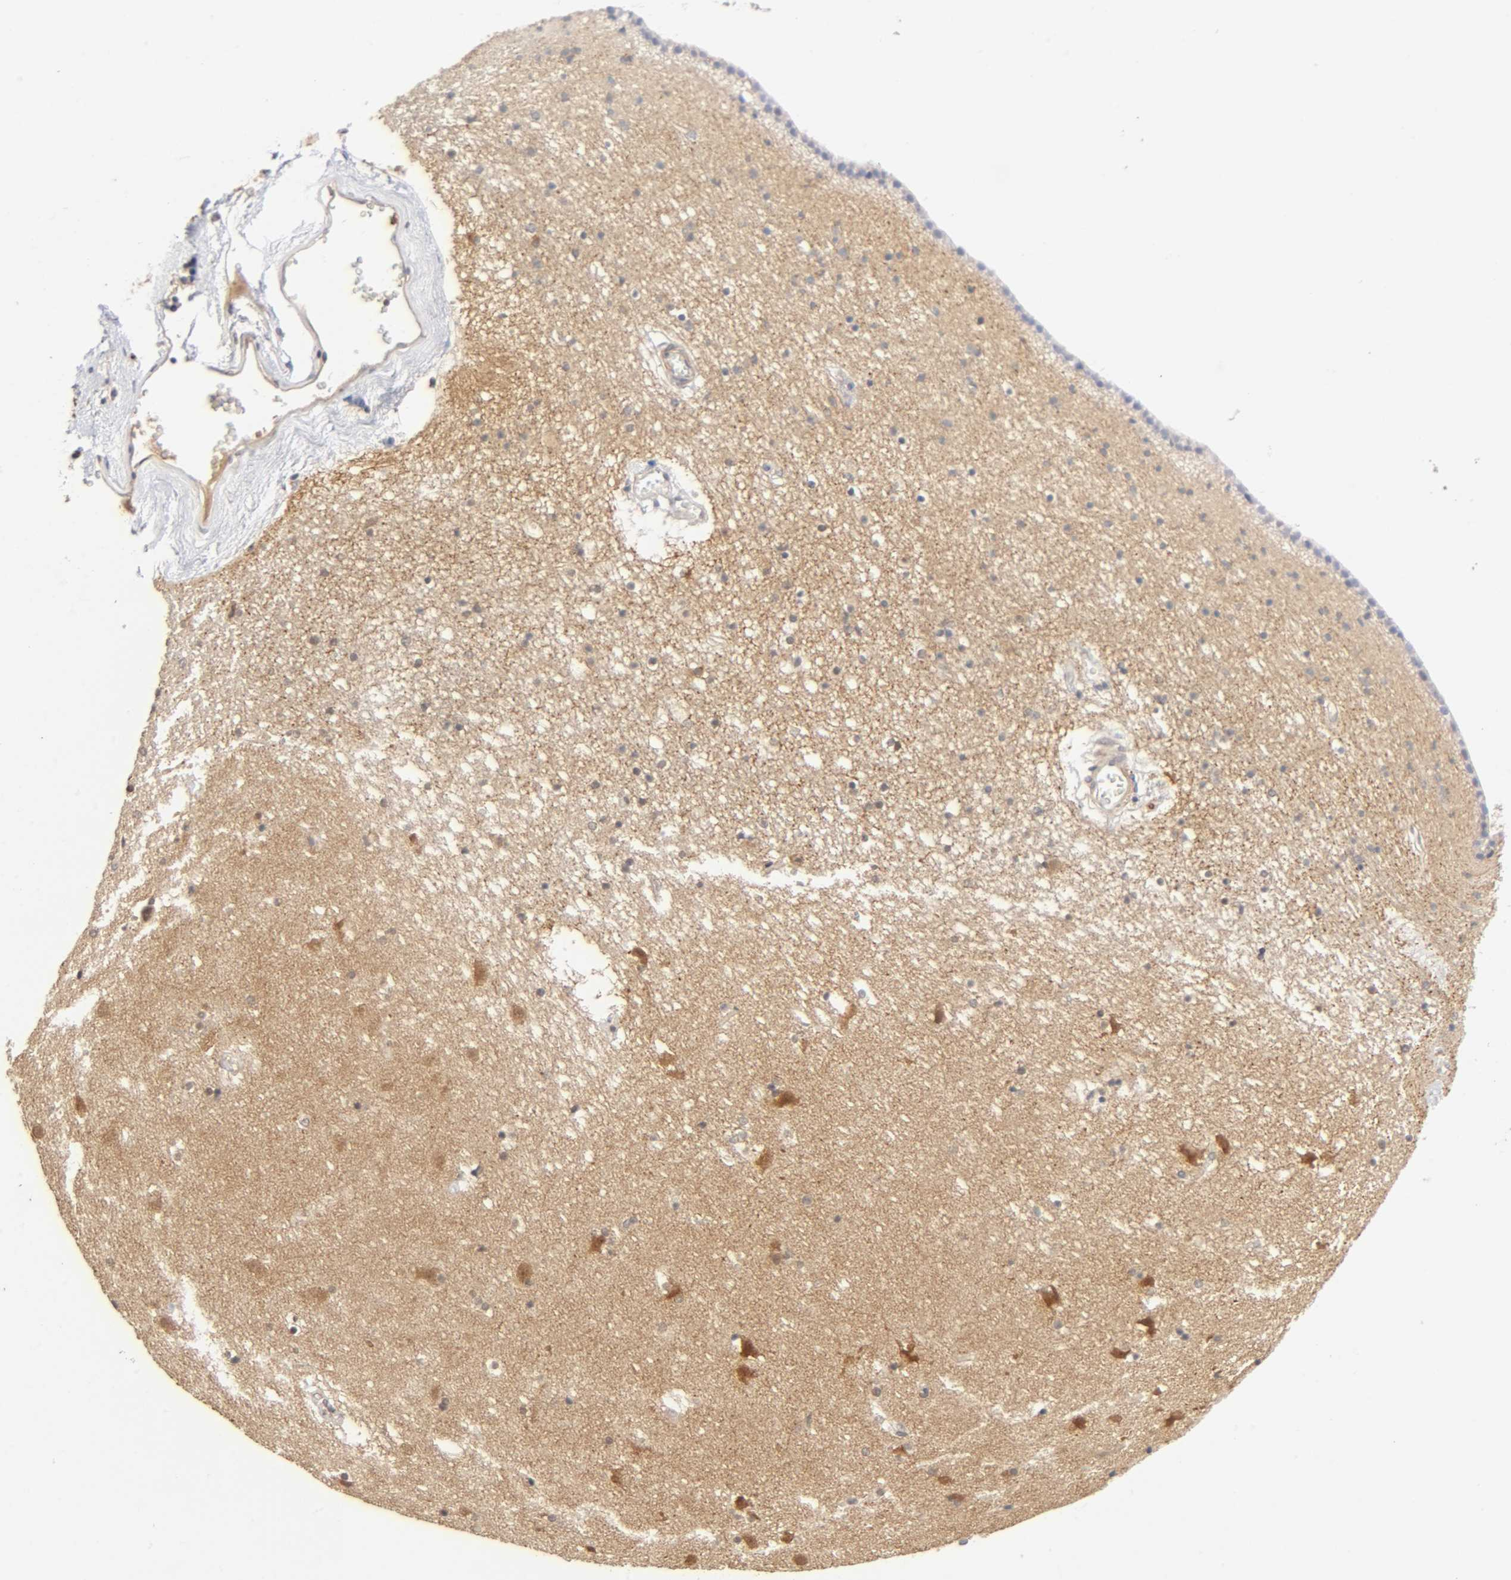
{"staining": {"intensity": "negative", "quantity": "none", "location": "none"}, "tissue": "caudate", "cell_type": "Glial cells", "image_type": "normal", "snomed": [{"axis": "morphology", "description": "Normal tissue, NOS"}, {"axis": "topography", "description": "Lateral ventricle wall"}], "caption": "This histopathology image is of unremarkable caudate stained with IHC to label a protein in brown with the nuclei are counter-stained blue. There is no staining in glial cells. (DAB immunohistochemistry (IHC) visualized using brightfield microscopy, high magnification).", "gene": "CPB2", "patient": {"sex": "male", "age": 45}}